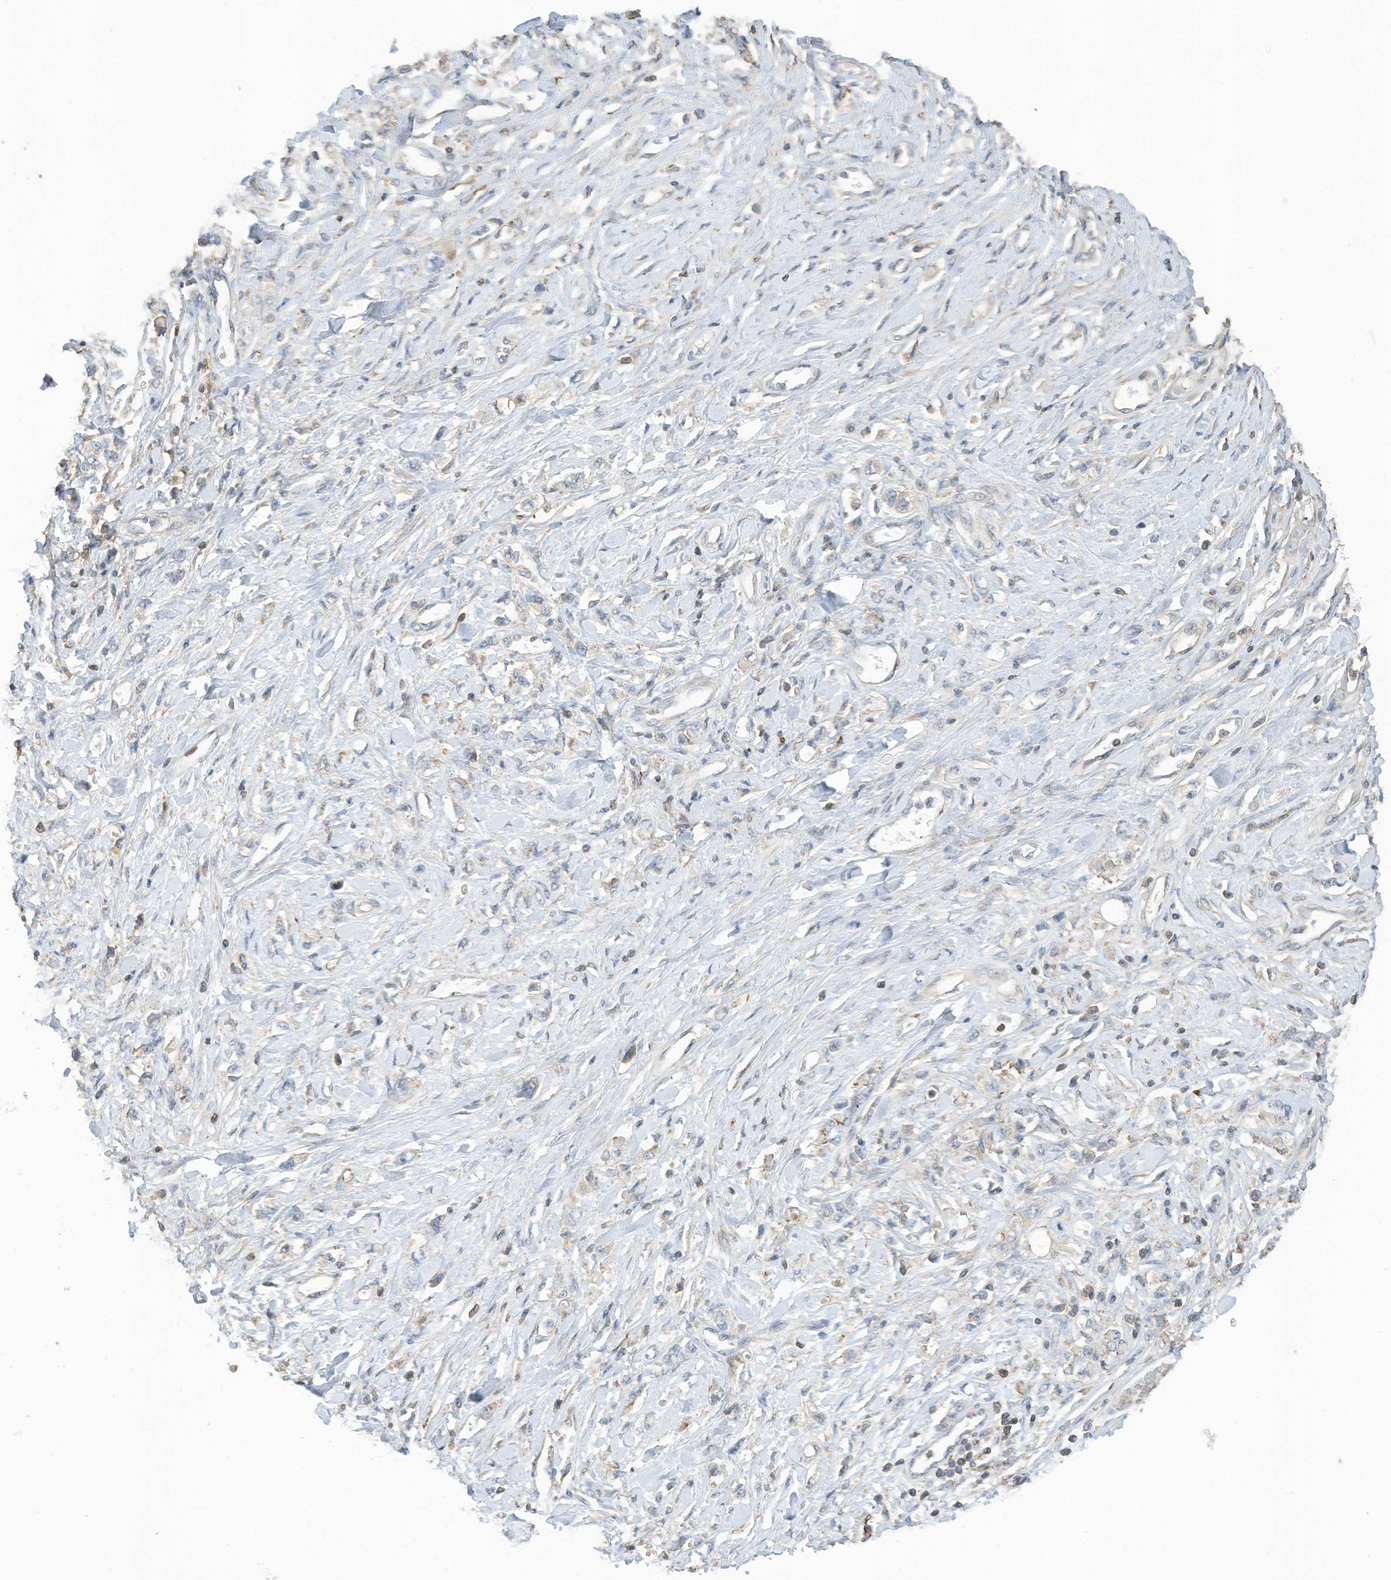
{"staining": {"intensity": "negative", "quantity": "none", "location": "none"}, "tissue": "stomach cancer", "cell_type": "Tumor cells", "image_type": "cancer", "snomed": [{"axis": "morphology", "description": "Adenocarcinoma, NOS"}, {"axis": "topography", "description": "Stomach"}], "caption": "DAB immunohistochemical staining of adenocarcinoma (stomach) shows no significant positivity in tumor cells.", "gene": "SLFN14", "patient": {"sex": "female", "age": 76}}